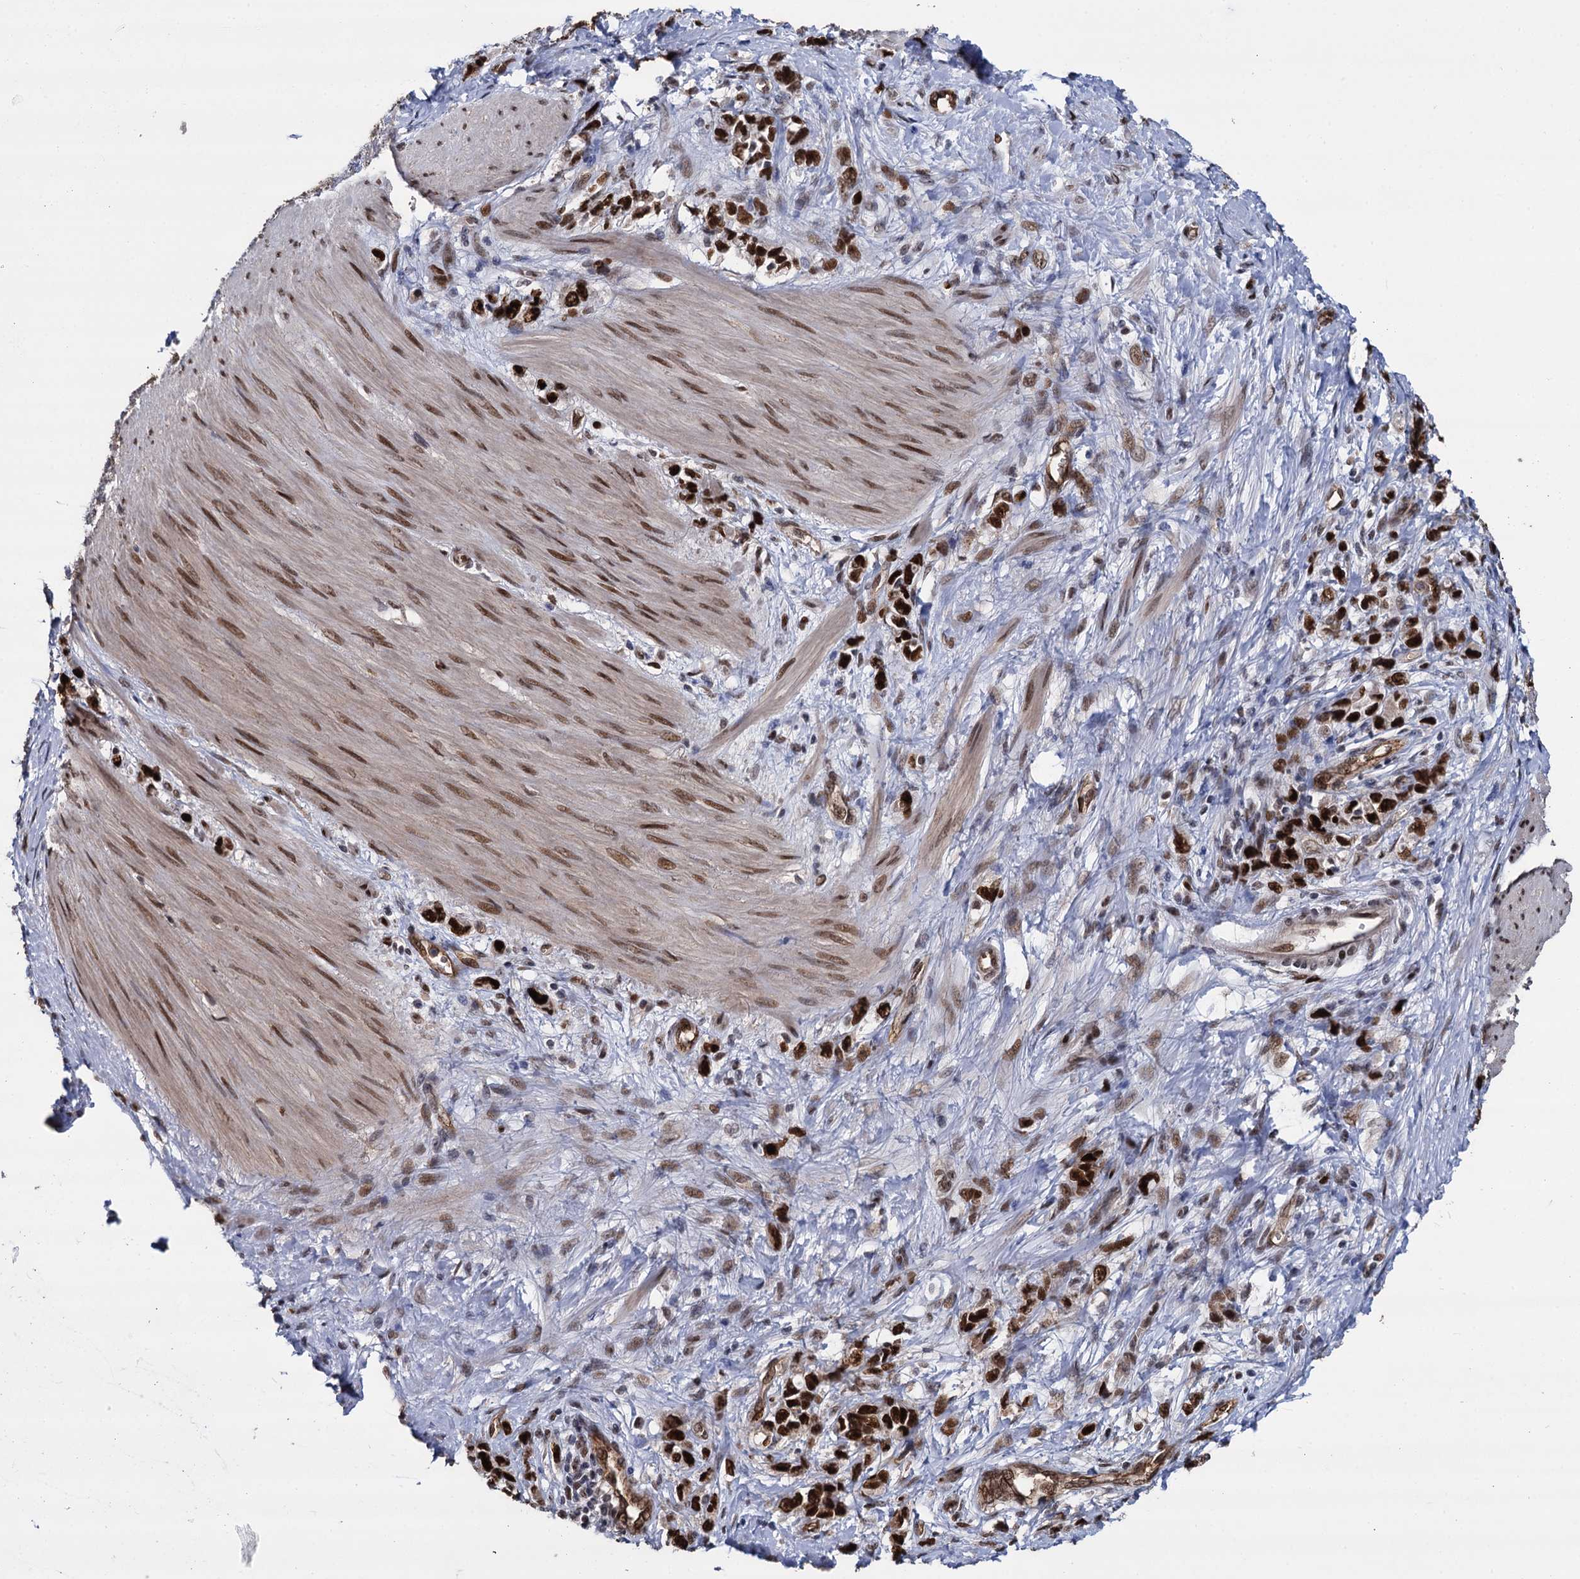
{"staining": {"intensity": "strong", "quantity": ">75%", "location": "nuclear"}, "tissue": "stomach cancer", "cell_type": "Tumor cells", "image_type": "cancer", "snomed": [{"axis": "morphology", "description": "Adenocarcinoma, NOS"}, {"axis": "topography", "description": "Stomach"}], "caption": "Strong nuclear protein positivity is present in approximately >75% of tumor cells in stomach cancer.", "gene": "GALNT11", "patient": {"sex": "female", "age": 76}}